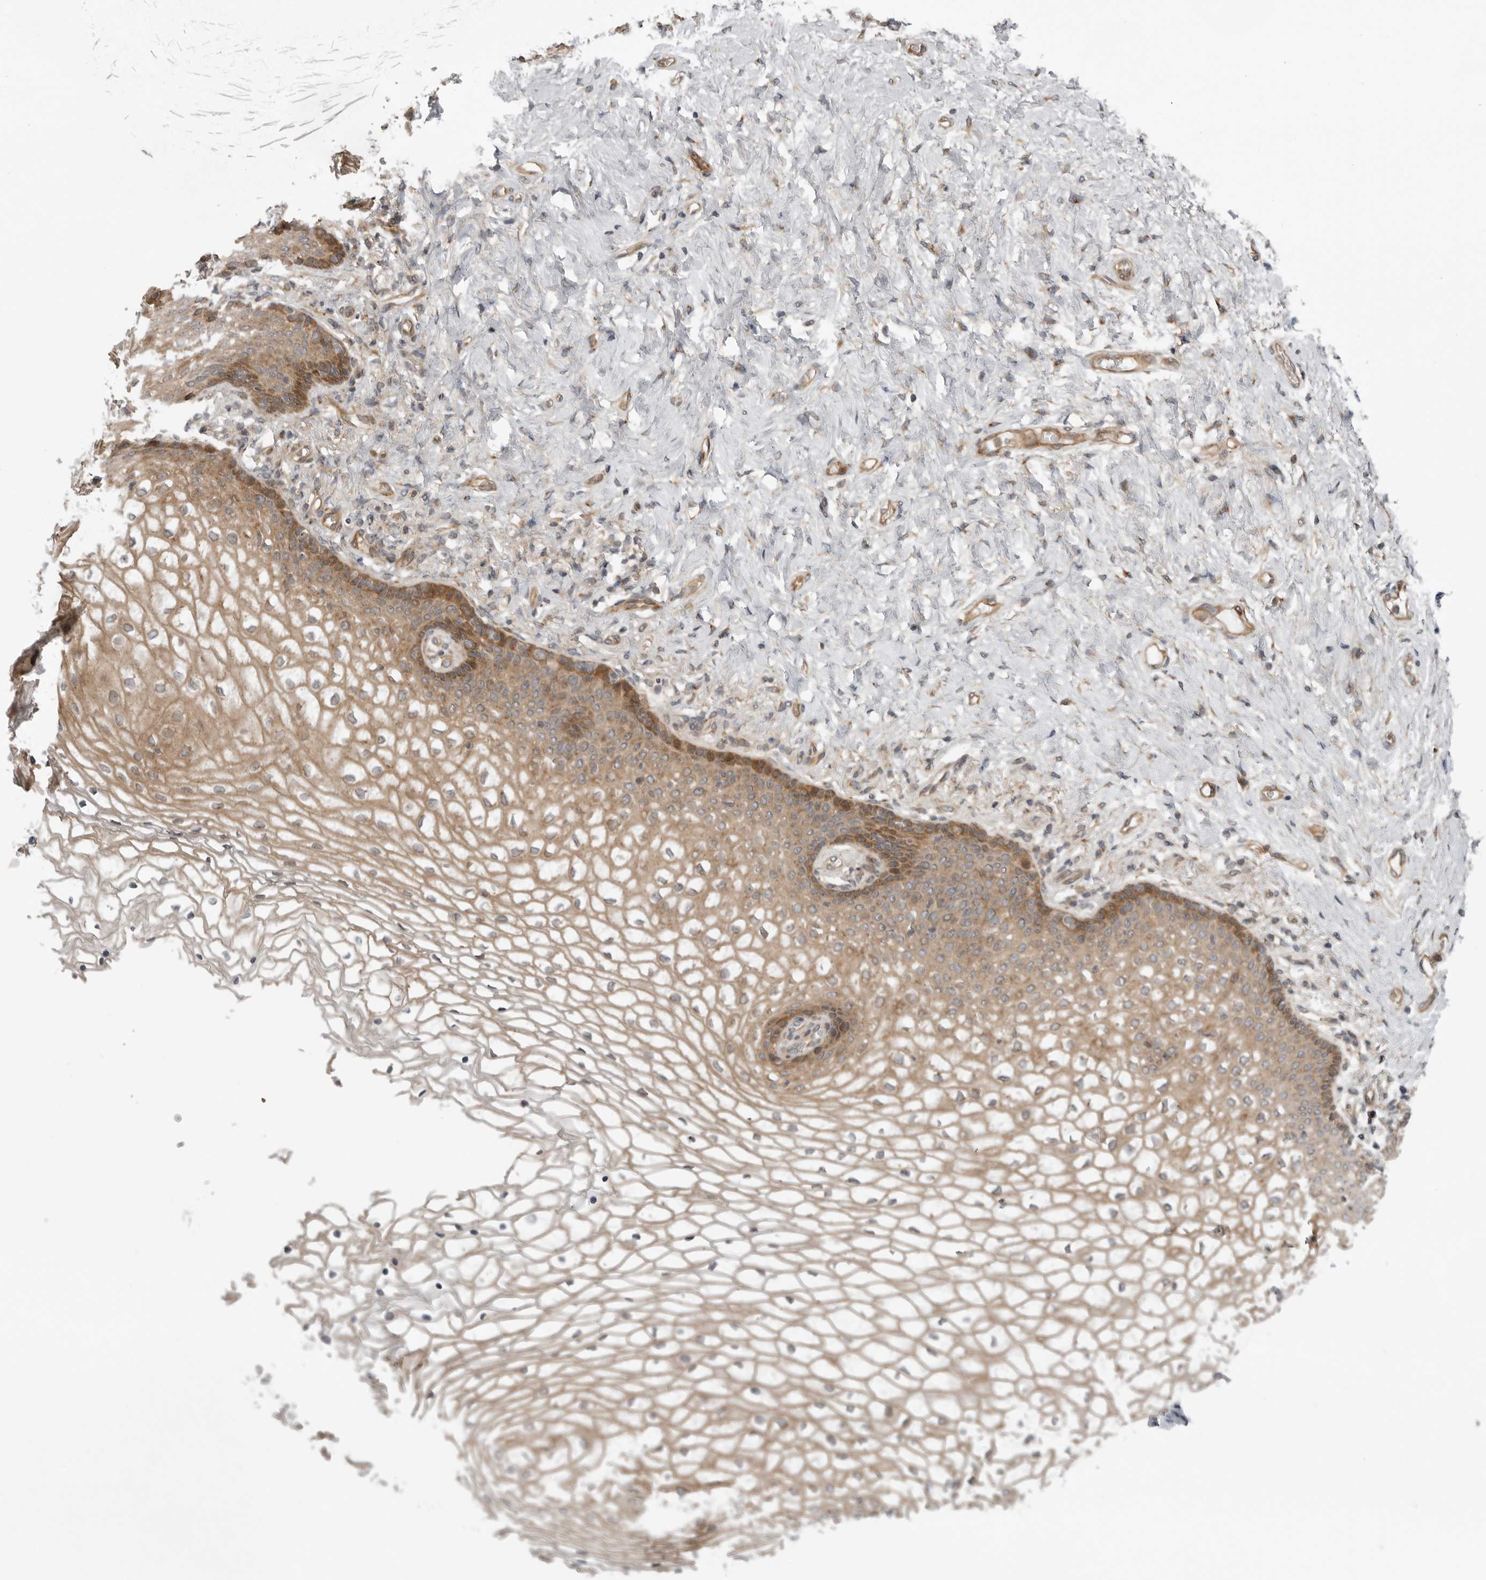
{"staining": {"intensity": "moderate", "quantity": ">75%", "location": "cytoplasmic/membranous"}, "tissue": "vagina", "cell_type": "Squamous epithelial cells", "image_type": "normal", "snomed": [{"axis": "morphology", "description": "Normal tissue, NOS"}, {"axis": "topography", "description": "Vagina"}], "caption": "Vagina stained with IHC shows moderate cytoplasmic/membranous staining in about >75% of squamous epithelial cells. The protein is stained brown, and the nuclei are stained in blue (DAB IHC with brightfield microscopy, high magnification).", "gene": "LRRC45", "patient": {"sex": "female", "age": 60}}